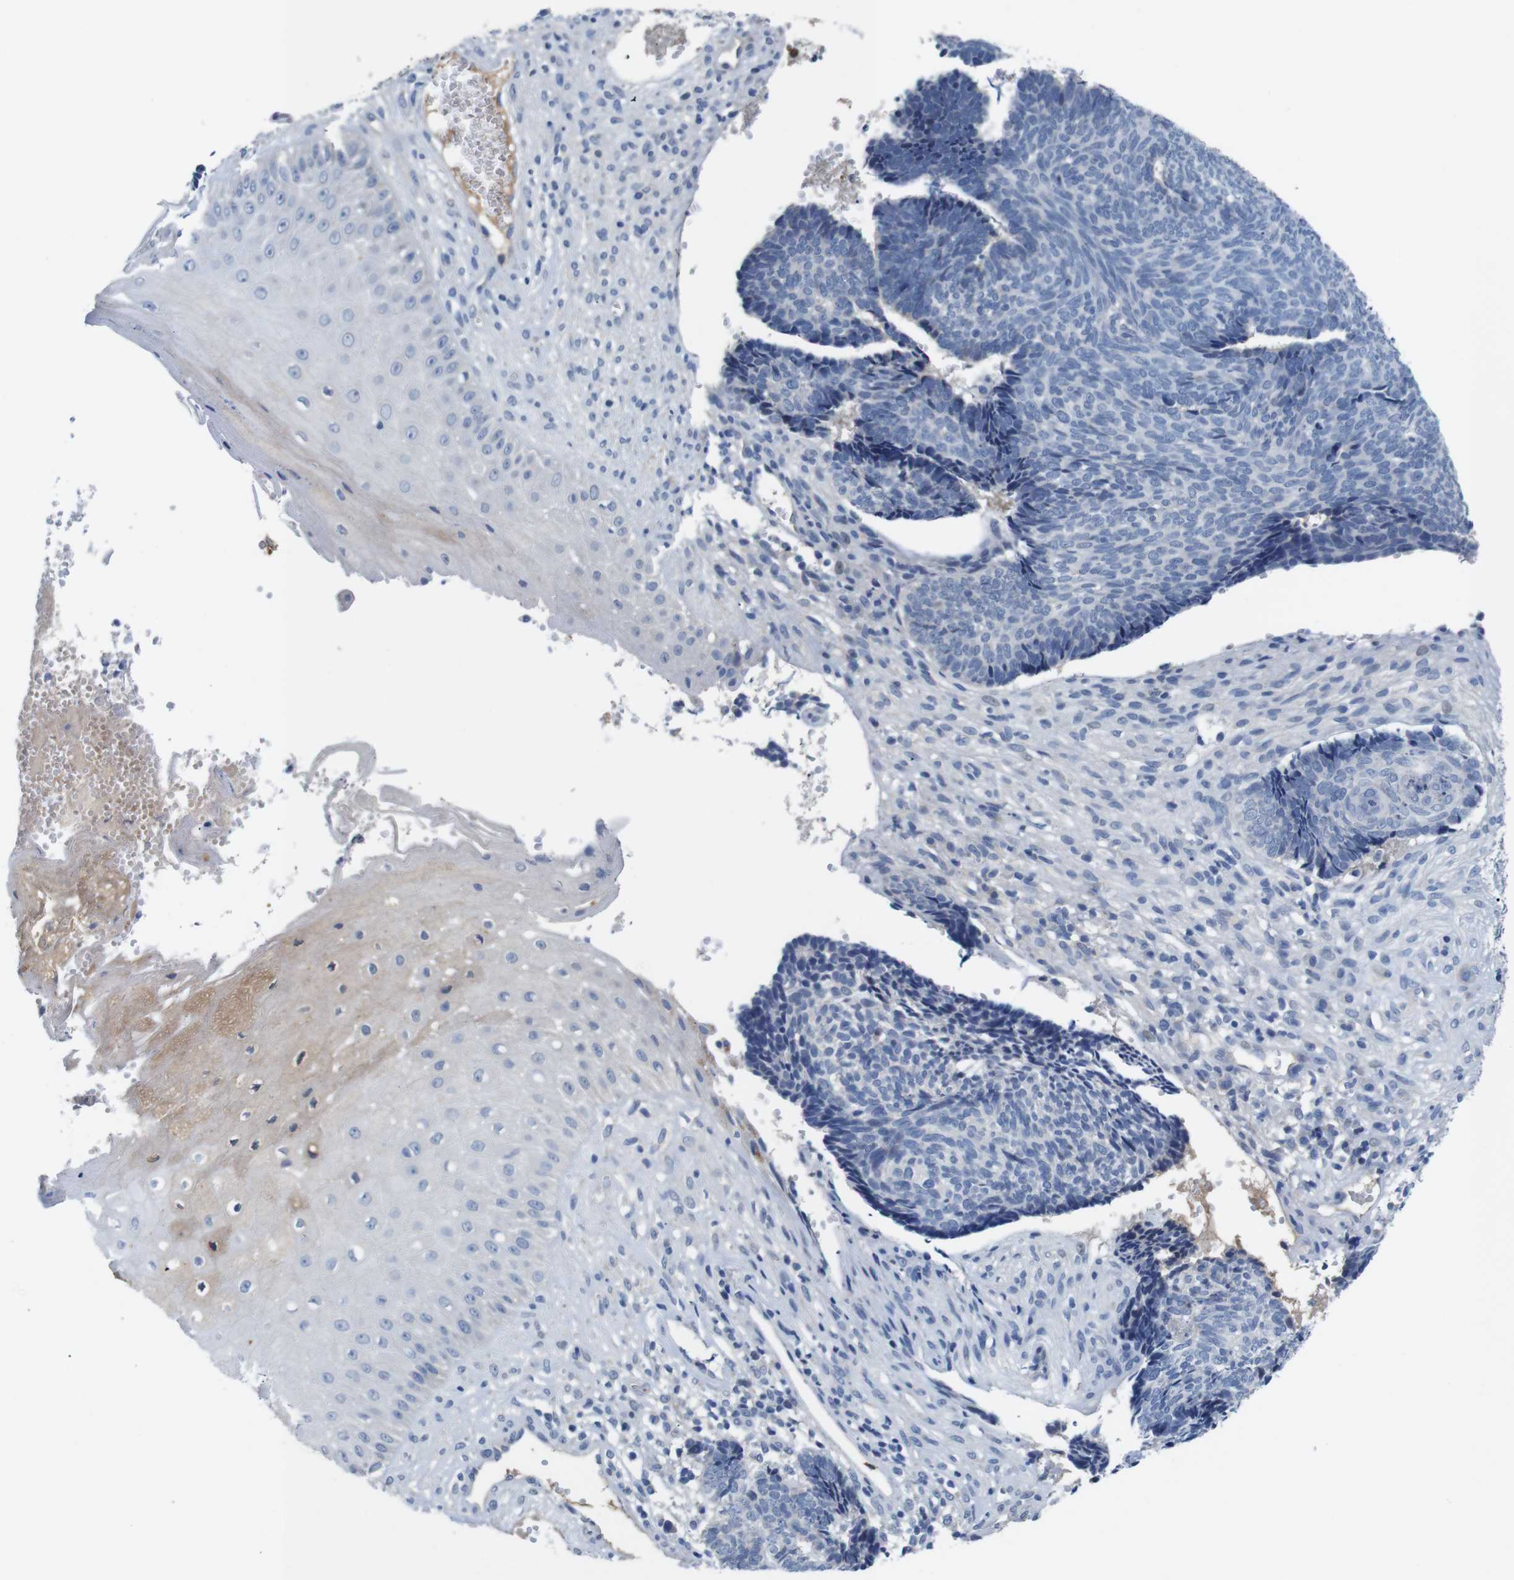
{"staining": {"intensity": "negative", "quantity": "none", "location": "none"}, "tissue": "skin cancer", "cell_type": "Tumor cells", "image_type": "cancer", "snomed": [{"axis": "morphology", "description": "Basal cell carcinoma"}, {"axis": "topography", "description": "Skin"}], "caption": "Immunohistochemistry of skin basal cell carcinoma demonstrates no positivity in tumor cells. Brightfield microscopy of immunohistochemistry (IHC) stained with DAB (3,3'-diaminobenzidine) (brown) and hematoxylin (blue), captured at high magnification.", "gene": "C1RL", "patient": {"sex": "male", "age": 84}}